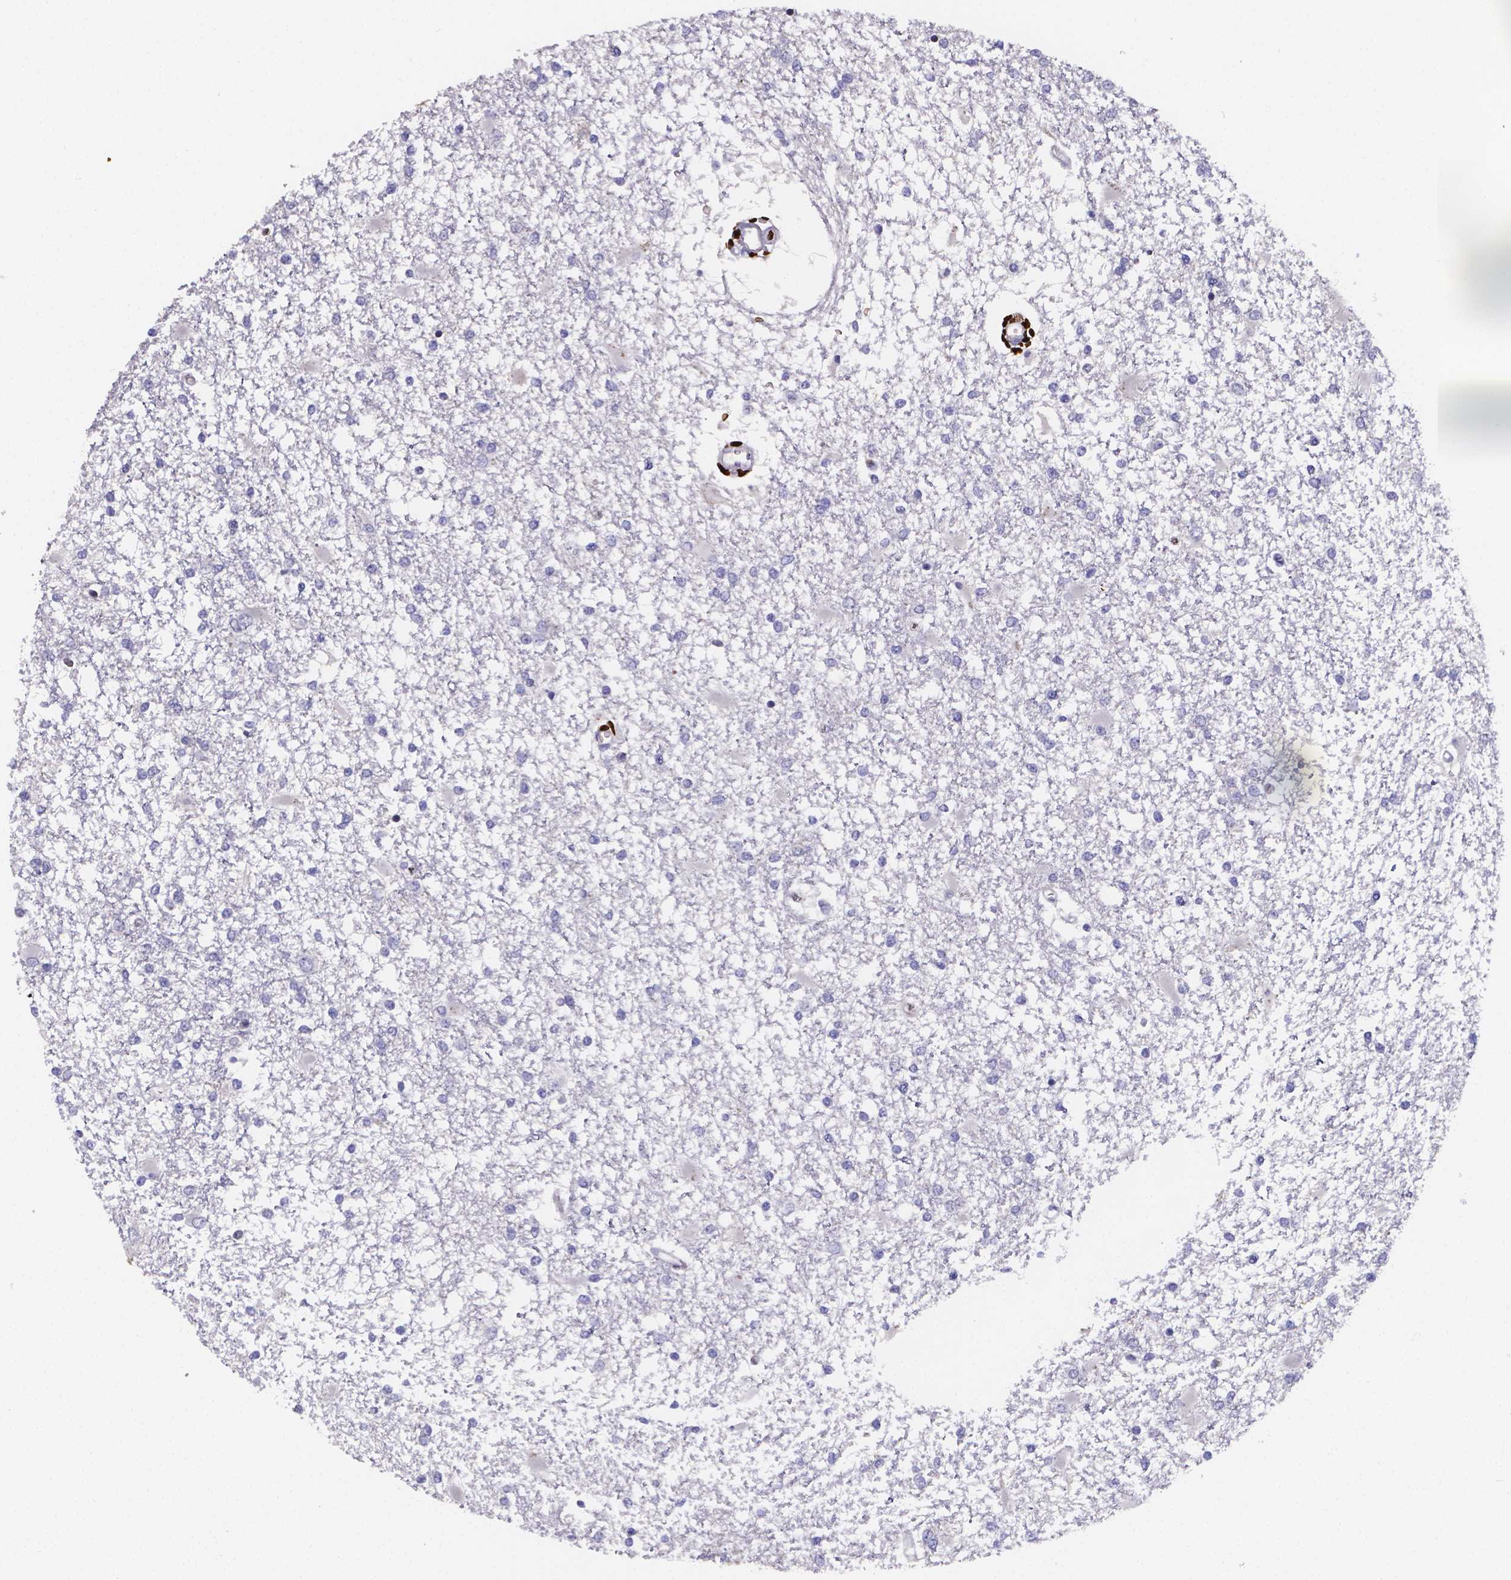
{"staining": {"intensity": "negative", "quantity": "none", "location": "none"}, "tissue": "glioma", "cell_type": "Tumor cells", "image_type": "cancer", "snomed": [{"axis": "morphology", "description": "Glioma, malignant, High grade"}, {"axis": "topography", "description": "Cerebral cortex"}], "caption": "IHC photomicrograph of glioma stained for a protein (brown), which shows no expression in tumor cells.", "gene": "GABRA3", "patient": {"sex": "male", "age": 79}}